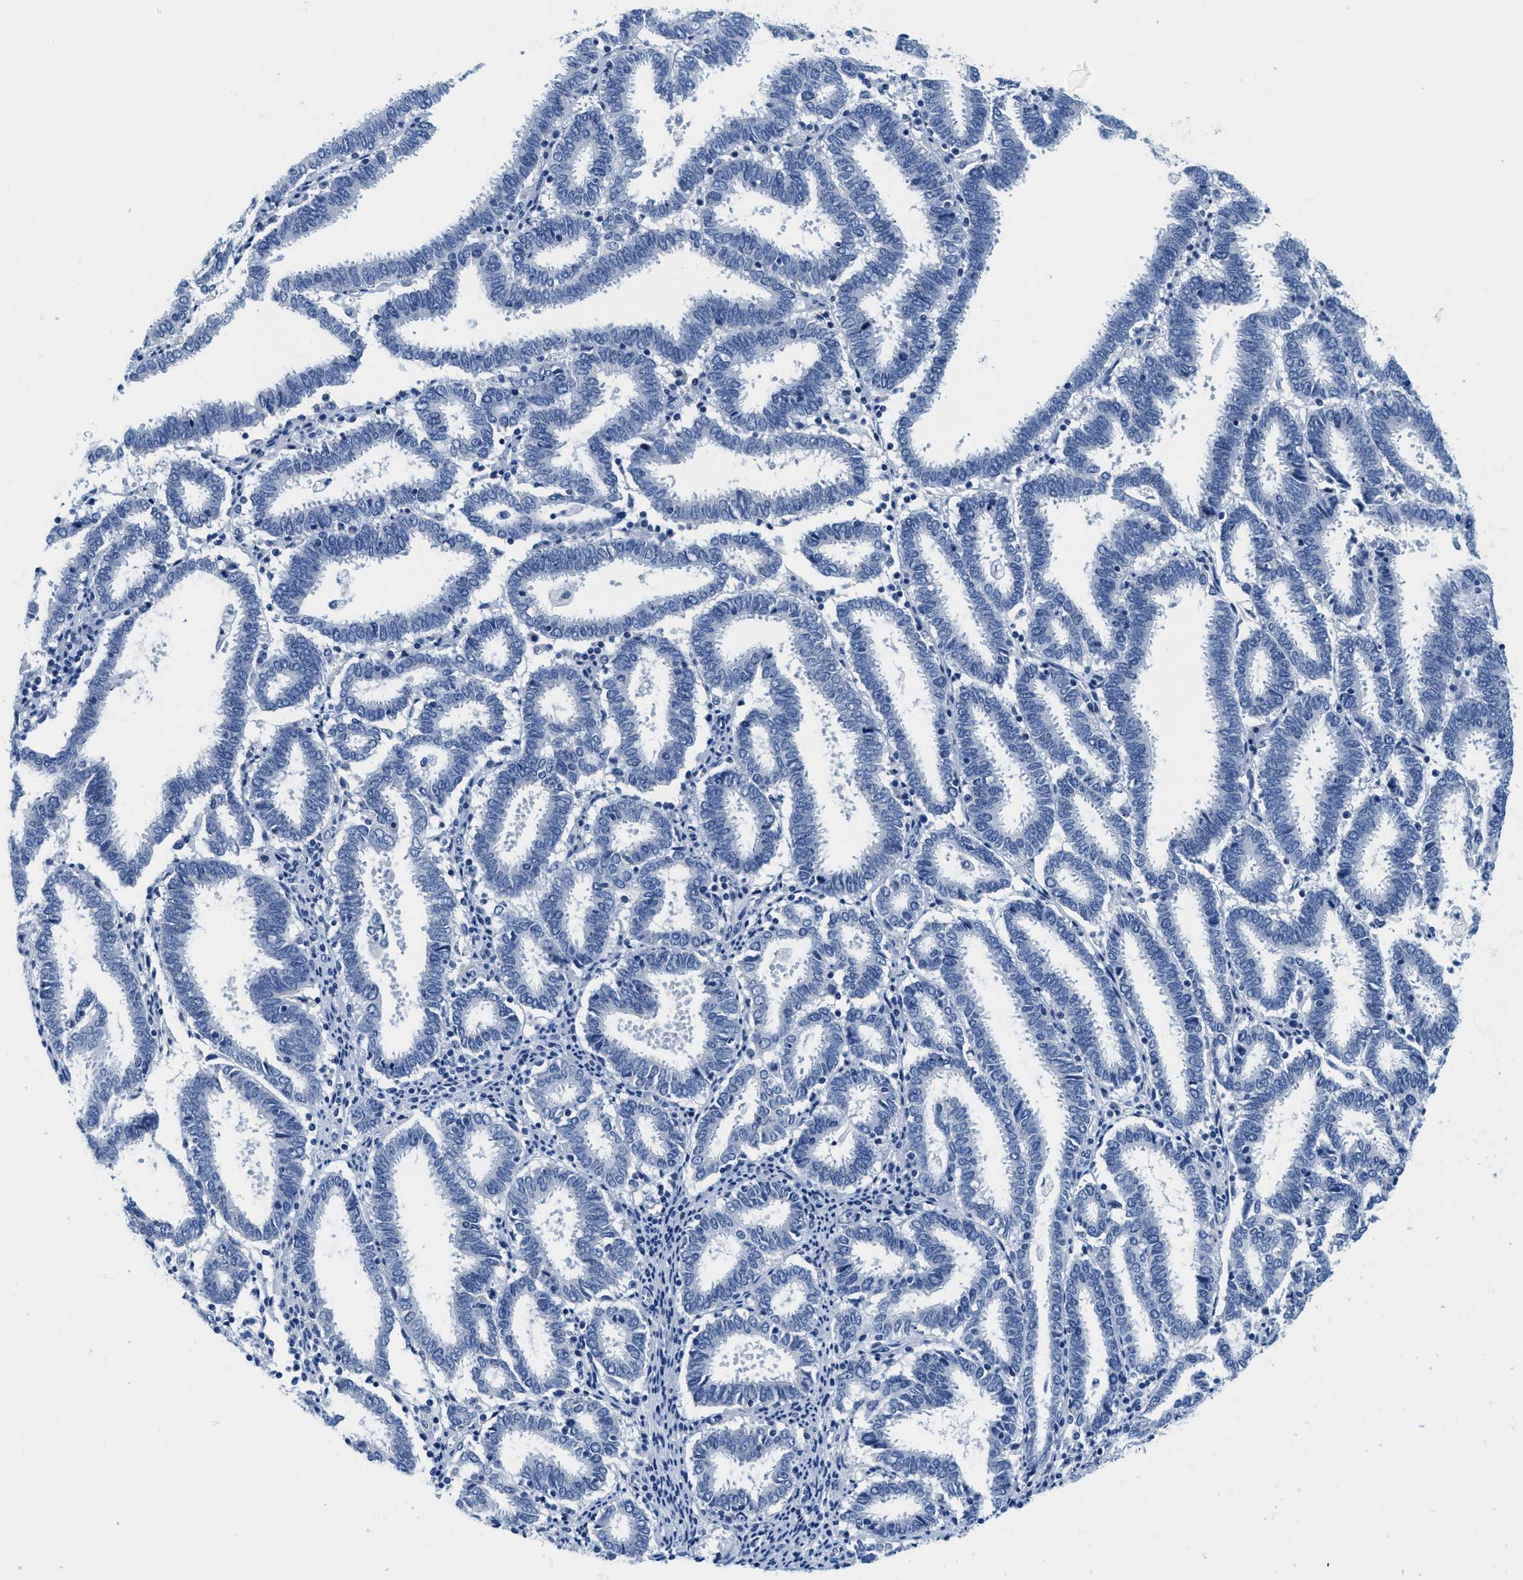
{"staining": {"intensity": "negative", "quantity": "none", "location": "none"}, "tissue": "endometrial cancer", "cell_type": "Tumor cells", "image_type": "cancer", "snomed": [{"axis": "morphology", "description": "Adenocarcinoma, NOS"}, {"axis": "topography", "description": "Uterus"}], "caption": "Human endometrial adenocarcinoma stained for a protein using immunohistochemistry shows no staining in tumor cells.", "gene": "GSTM3", "patient": {"sex": "female", "age": 83}}